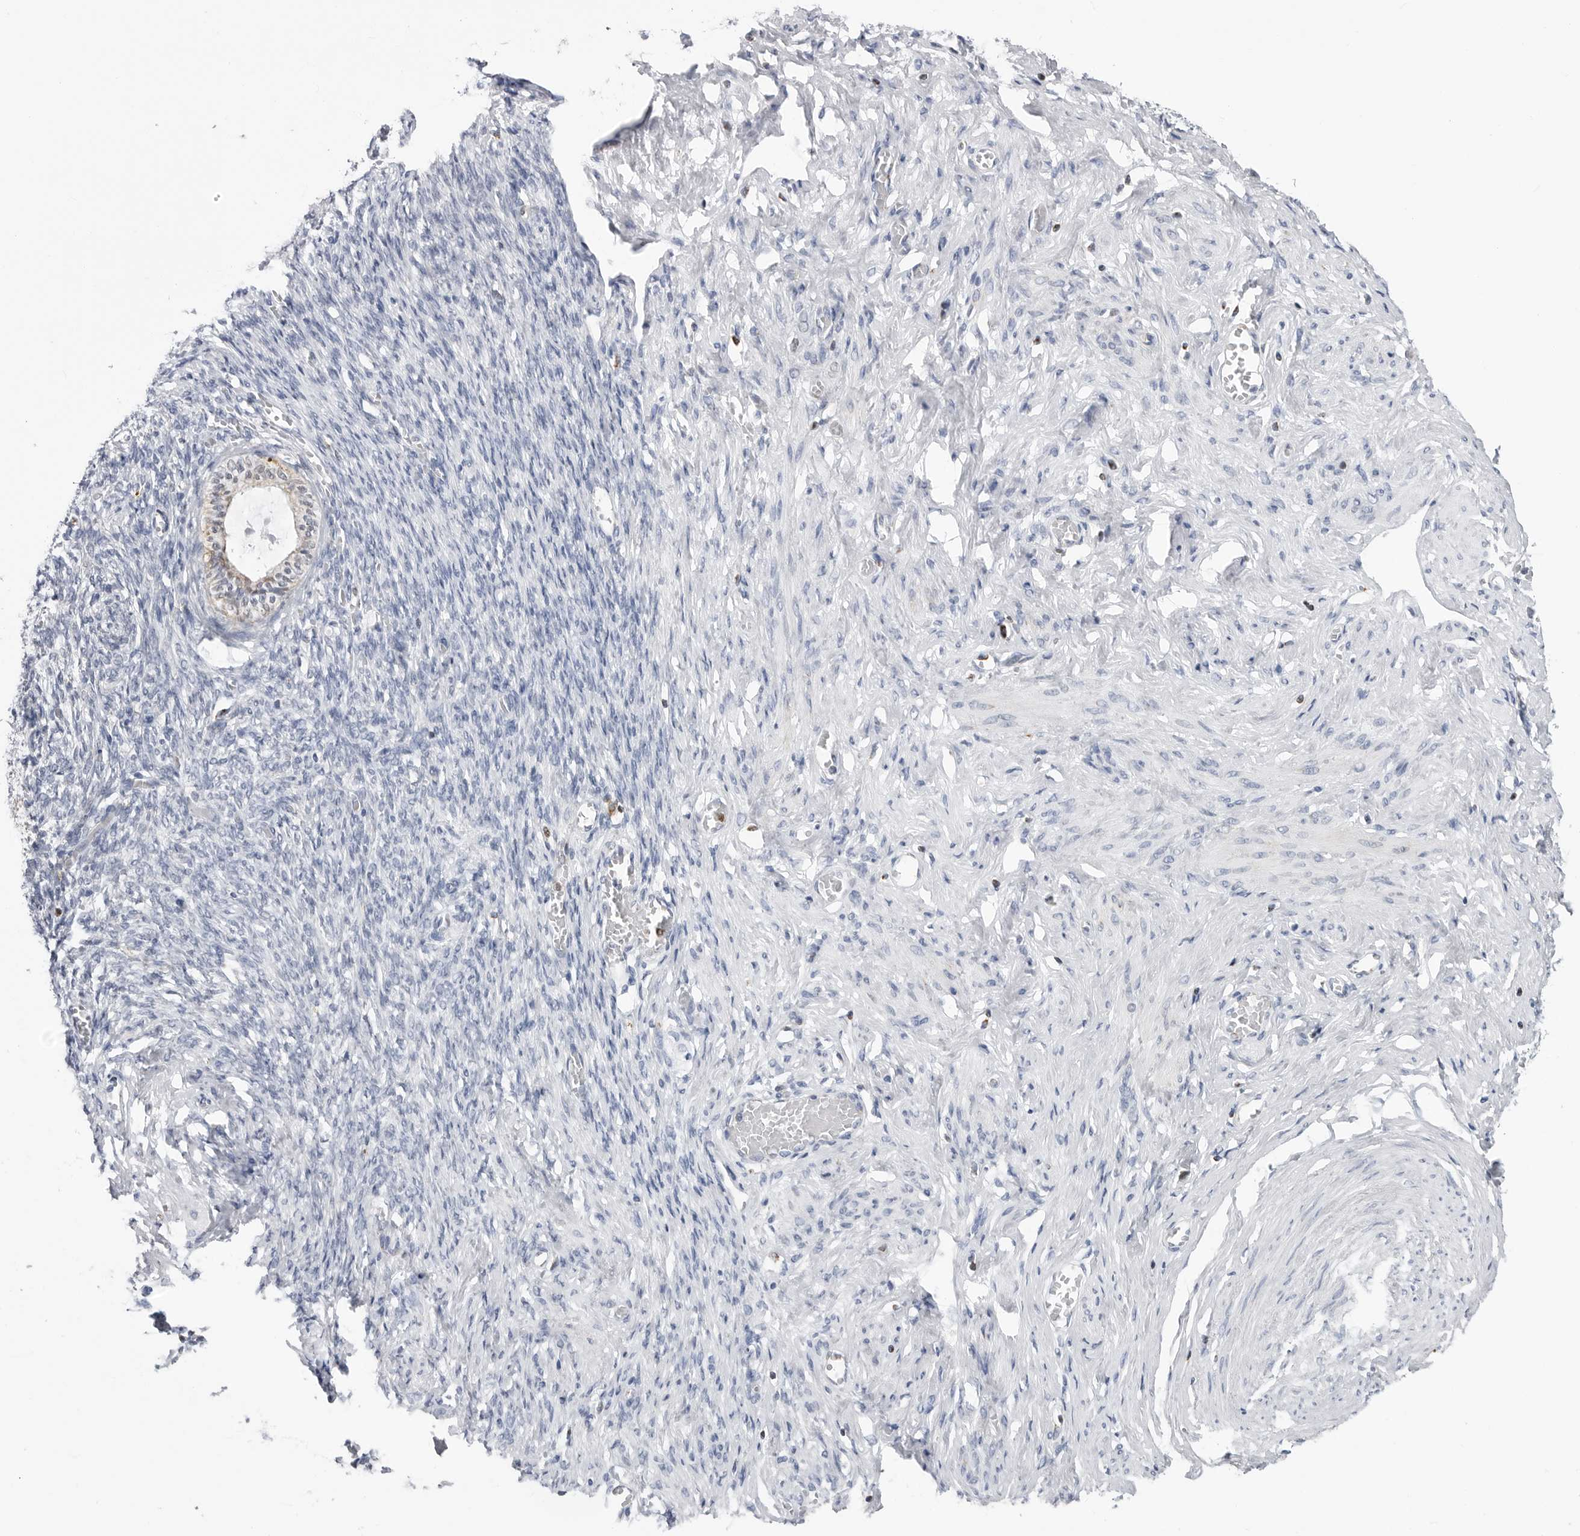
{"staining": {"intensity": "negative", "quantity": "none", "location": "none"}, "tissue": "adipose tissue", "cell_type": "Adipocytes", "image_type": "normal", "snomed": [{"axis": "morphology", "description": "Normal tissue, NOS"}, {"axis": "topography", "description": "Vascular tissue"}, {"axis": "topography", "description": "Fallopian tube"}, {"axis": "topography", "description": "Ovary"}], "caption": "An immunohistochemistry (IHC) histopathology image of benign adipose tissue is shown. There is no staining in adipocytes of adipose tissue. Nuclei are stained in blue.", "gene": "COX5A", "patient": {"sex": "female", "age": 67}}